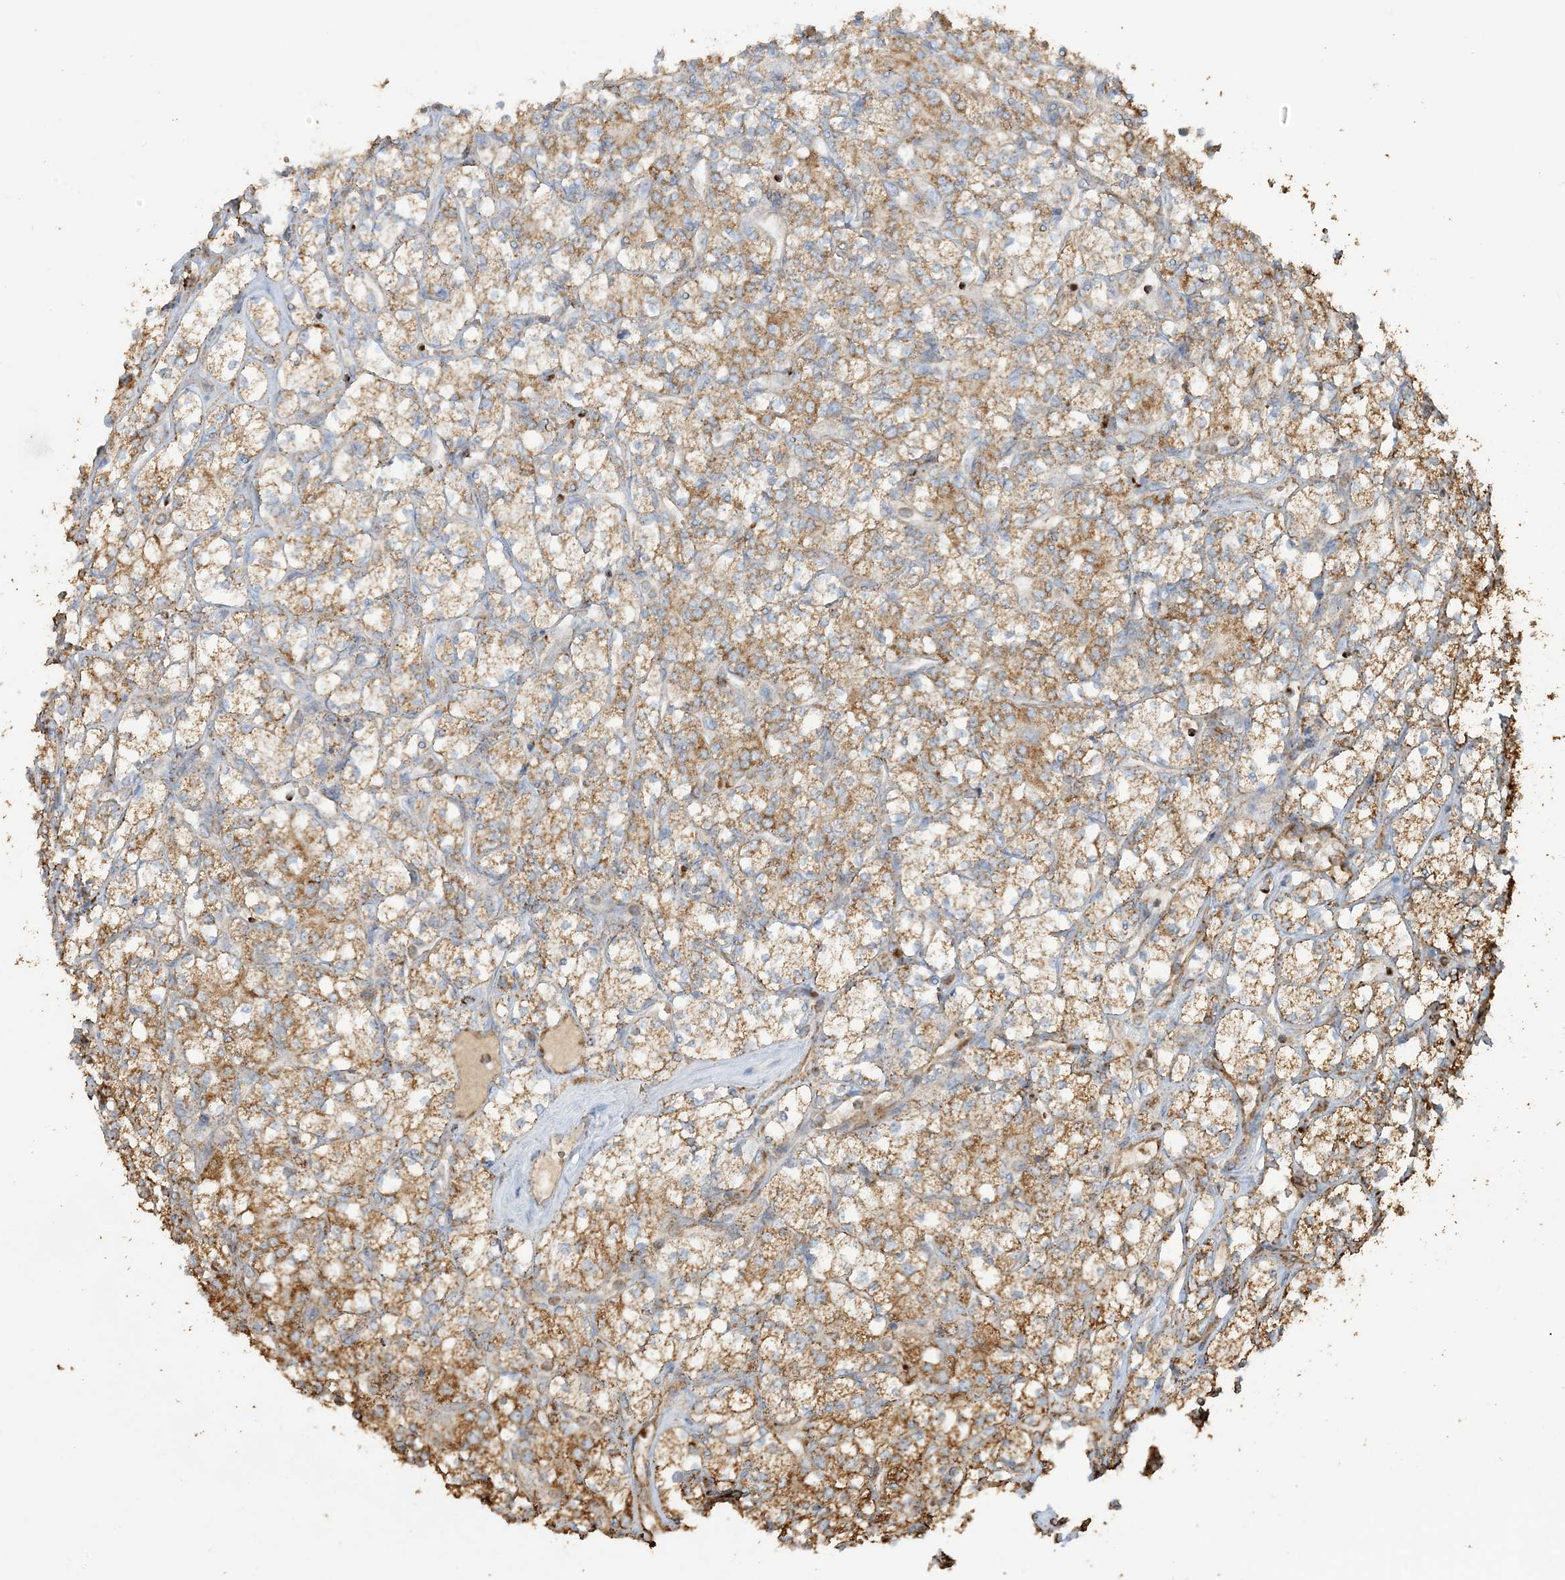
{"staining": {"intensity": "moderate", "quantity": ">75%", "location": "cytoplasmic/membranous"}, "tissue": "renal cancer", "cell_type": "Tumor cells", "image_type": "cancer", "snomed": [{"axis": "morphology", "description": "Adenocarcinoma, NOS"}, {"axis": "topography", "description": "Kidney"}], "caption": "Protein positivity by immunohistochemistry (IHC) displays moderate cytoplasmic/membranous staining in about >75% of tumor cells in renal cancer. Nuclei are stained in blue.", "gene": "AGA", "patient": {"sex": "male", "age": 77}}